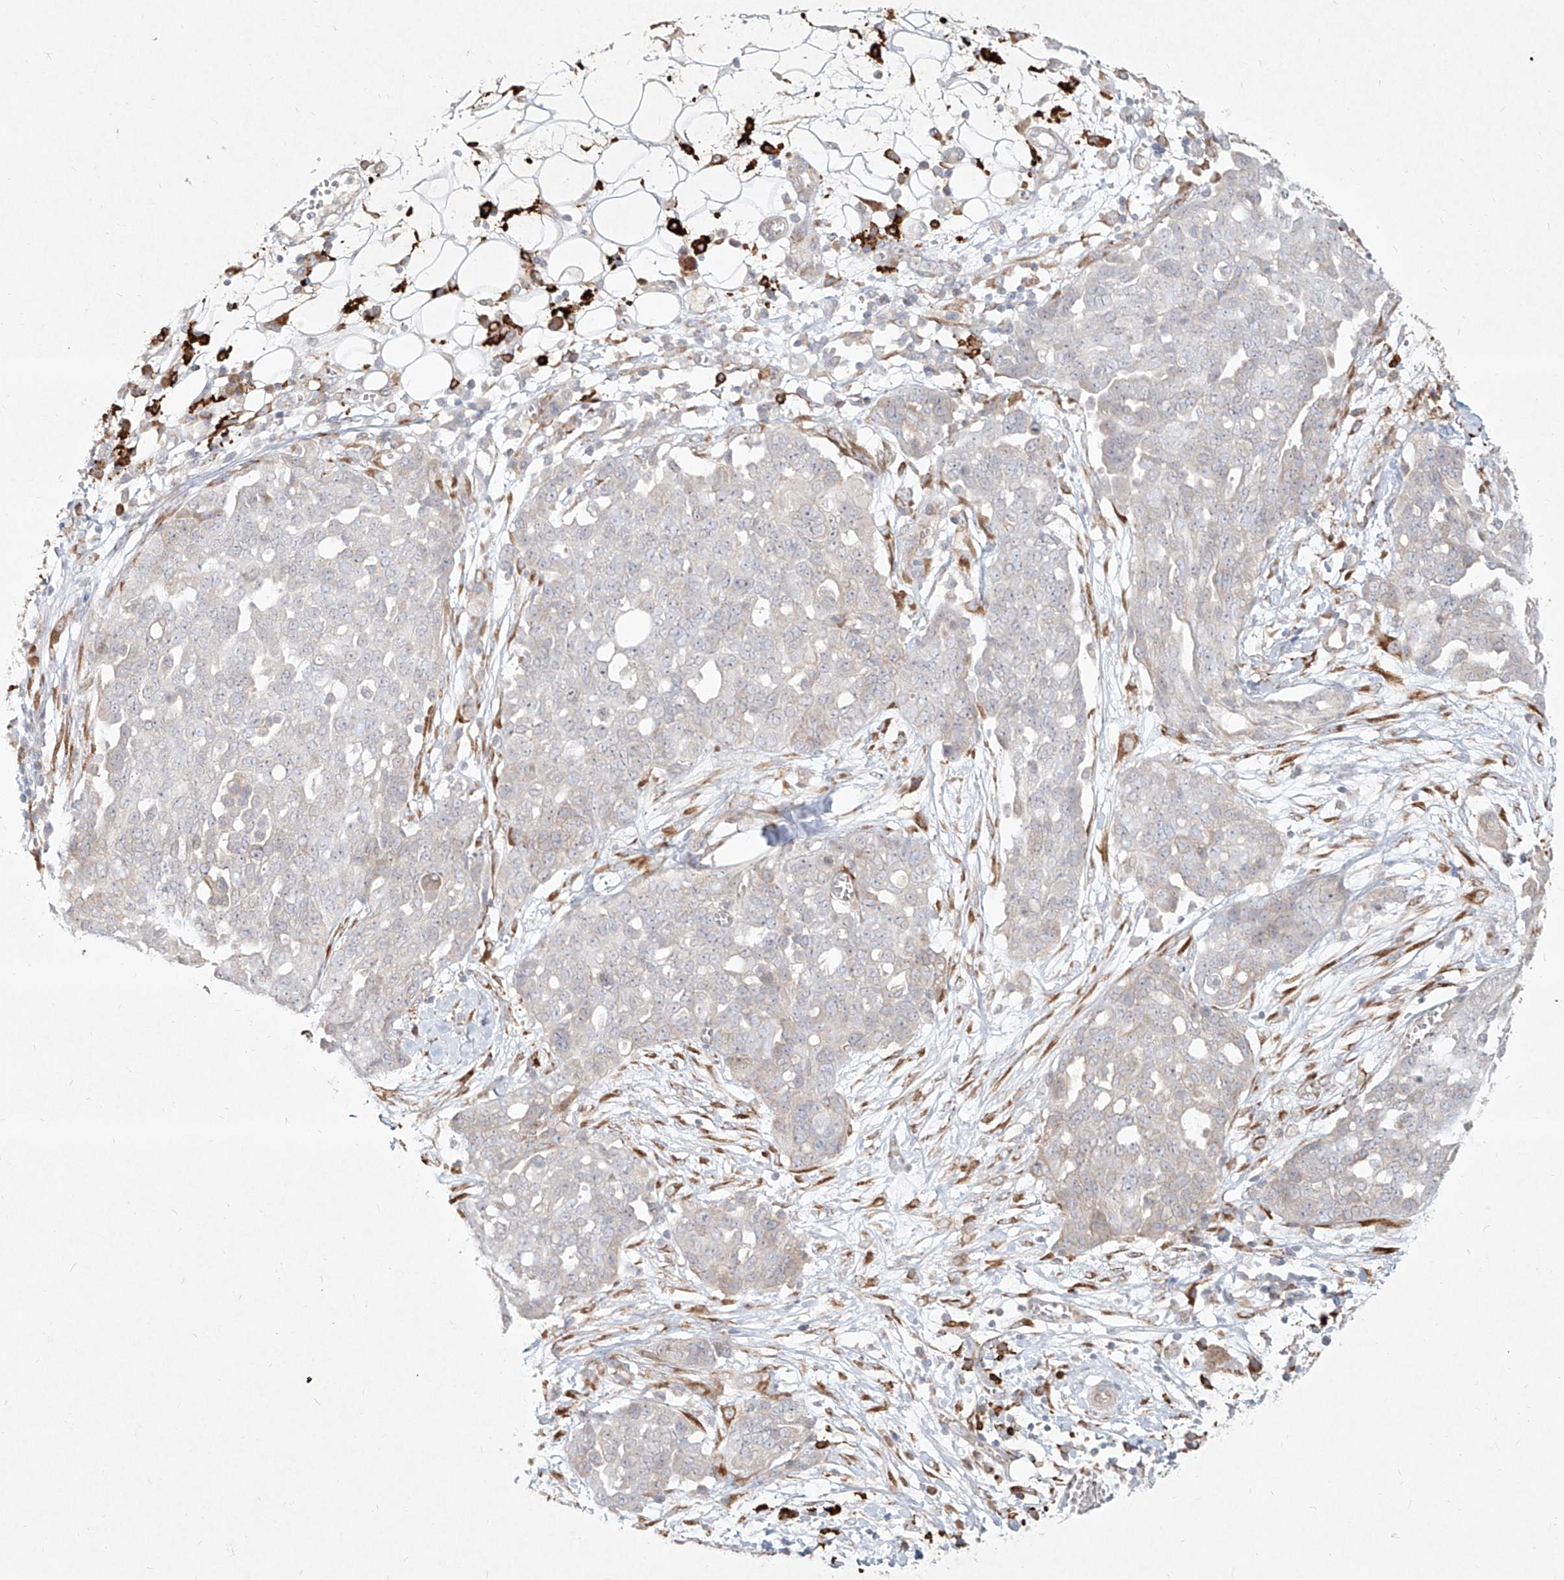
{"staining": {"intensity": "negative", "quantity": "none", "location": "none"}, "tissue": "ovarian cancer", "cell_type": "Tumor cells", "image_type": "cancer", "snomed": [{"axis": "morphology", "description": "Cystadenocarcinoma, serous, NOS"}, {"axis": "topography", "description": "Soft tissue"}, {"axis": "topography", "description": "Ovary"}], "caption": "High magnification brightfield microscopy of serous cystadenocarcinoma (ovarian) stained with DAB (brown) and counterstained with hematoxylin (blue): tumor cells show no significant expression. Nuclei are stained in blue.", "gene": "CD209", "patient": {"sex": "female", "age": 57}}